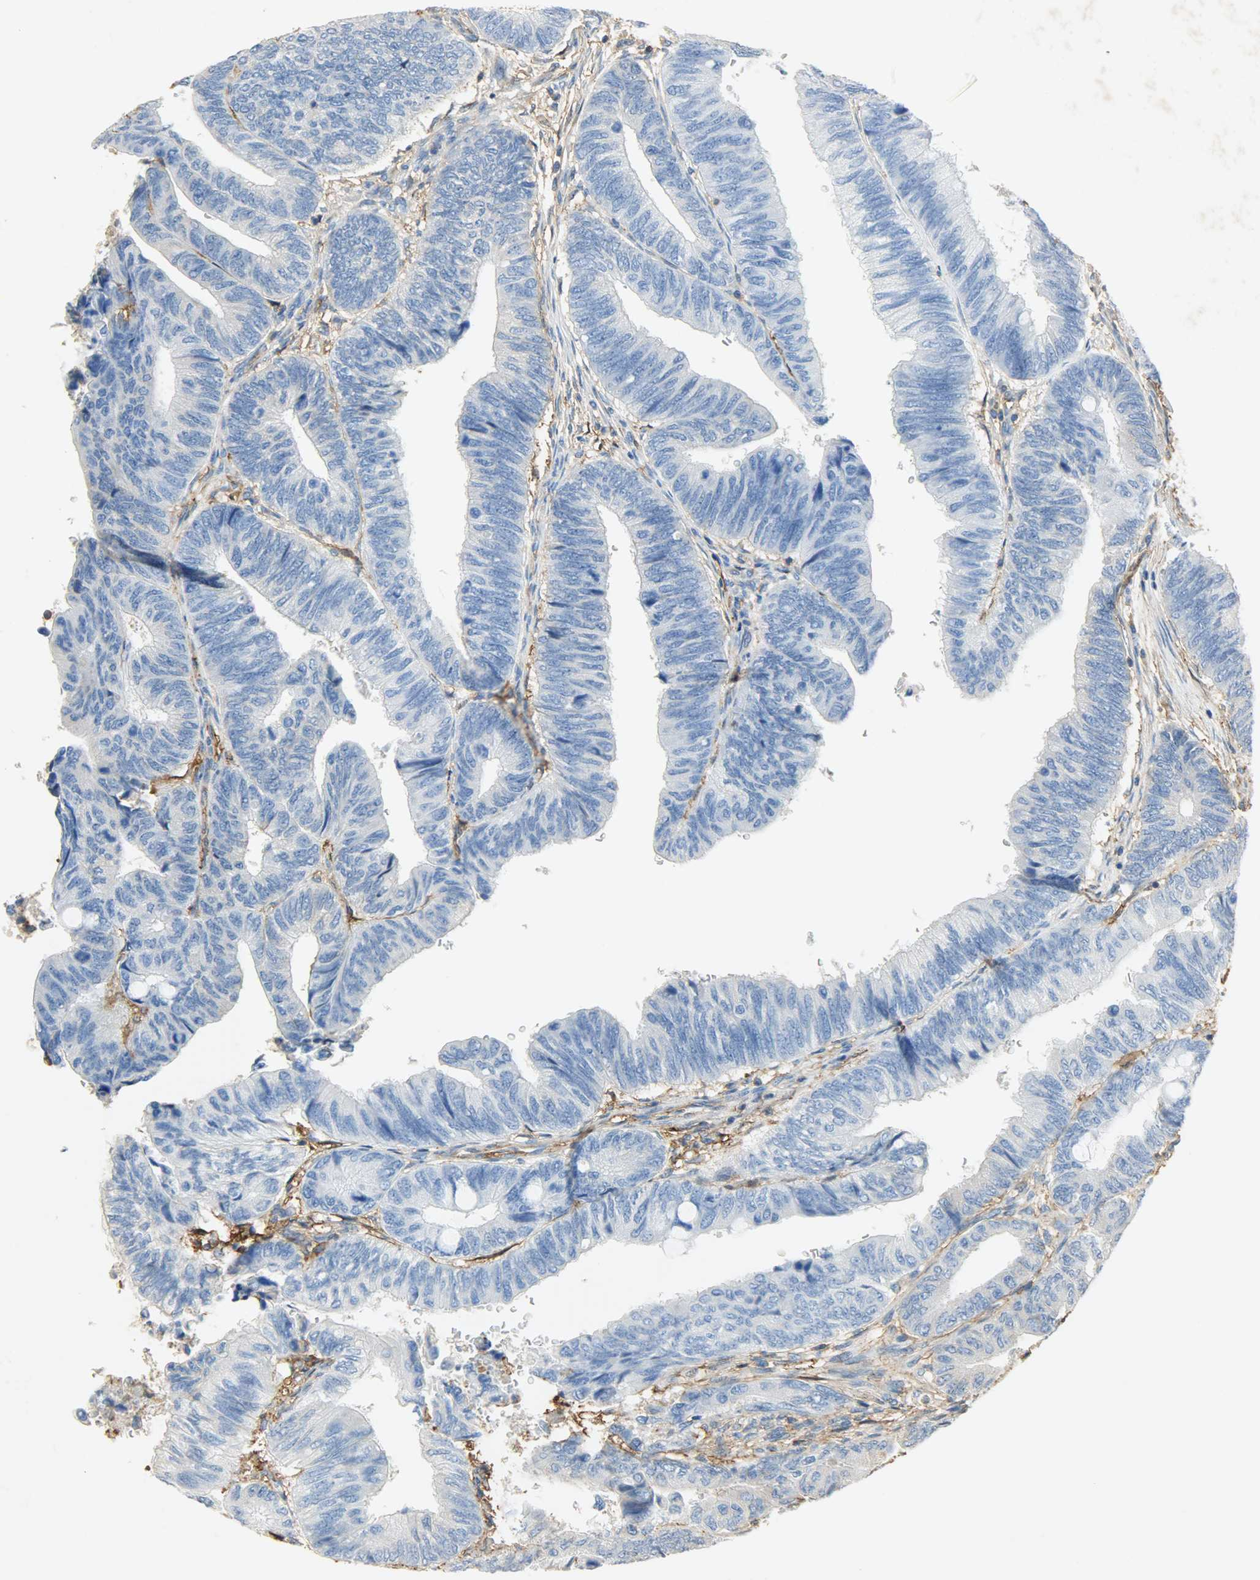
{"staining": {"intensity": "negative", "quantity": "none", "location": "none"}, "tissue": "colorectal cancer", "cell_type": "Tumor cells", "image_type": "cancer", "snomed": [{"axis": "morphology", "description": "Normal tissue, NOS"}, {"axis": "morphology", "description": "Adenocarcinoma, NOS"}, {"axis": "topography", "description": "Rectum"}, {"axis": "topography", "description": "Peripheral nerve tissue"}], "caption": "There is no significant expression in tumor cells of colorectal adenocarcinoma.", "gene": "ANXA6", "patient": {"sex": "male", "age": 92}}